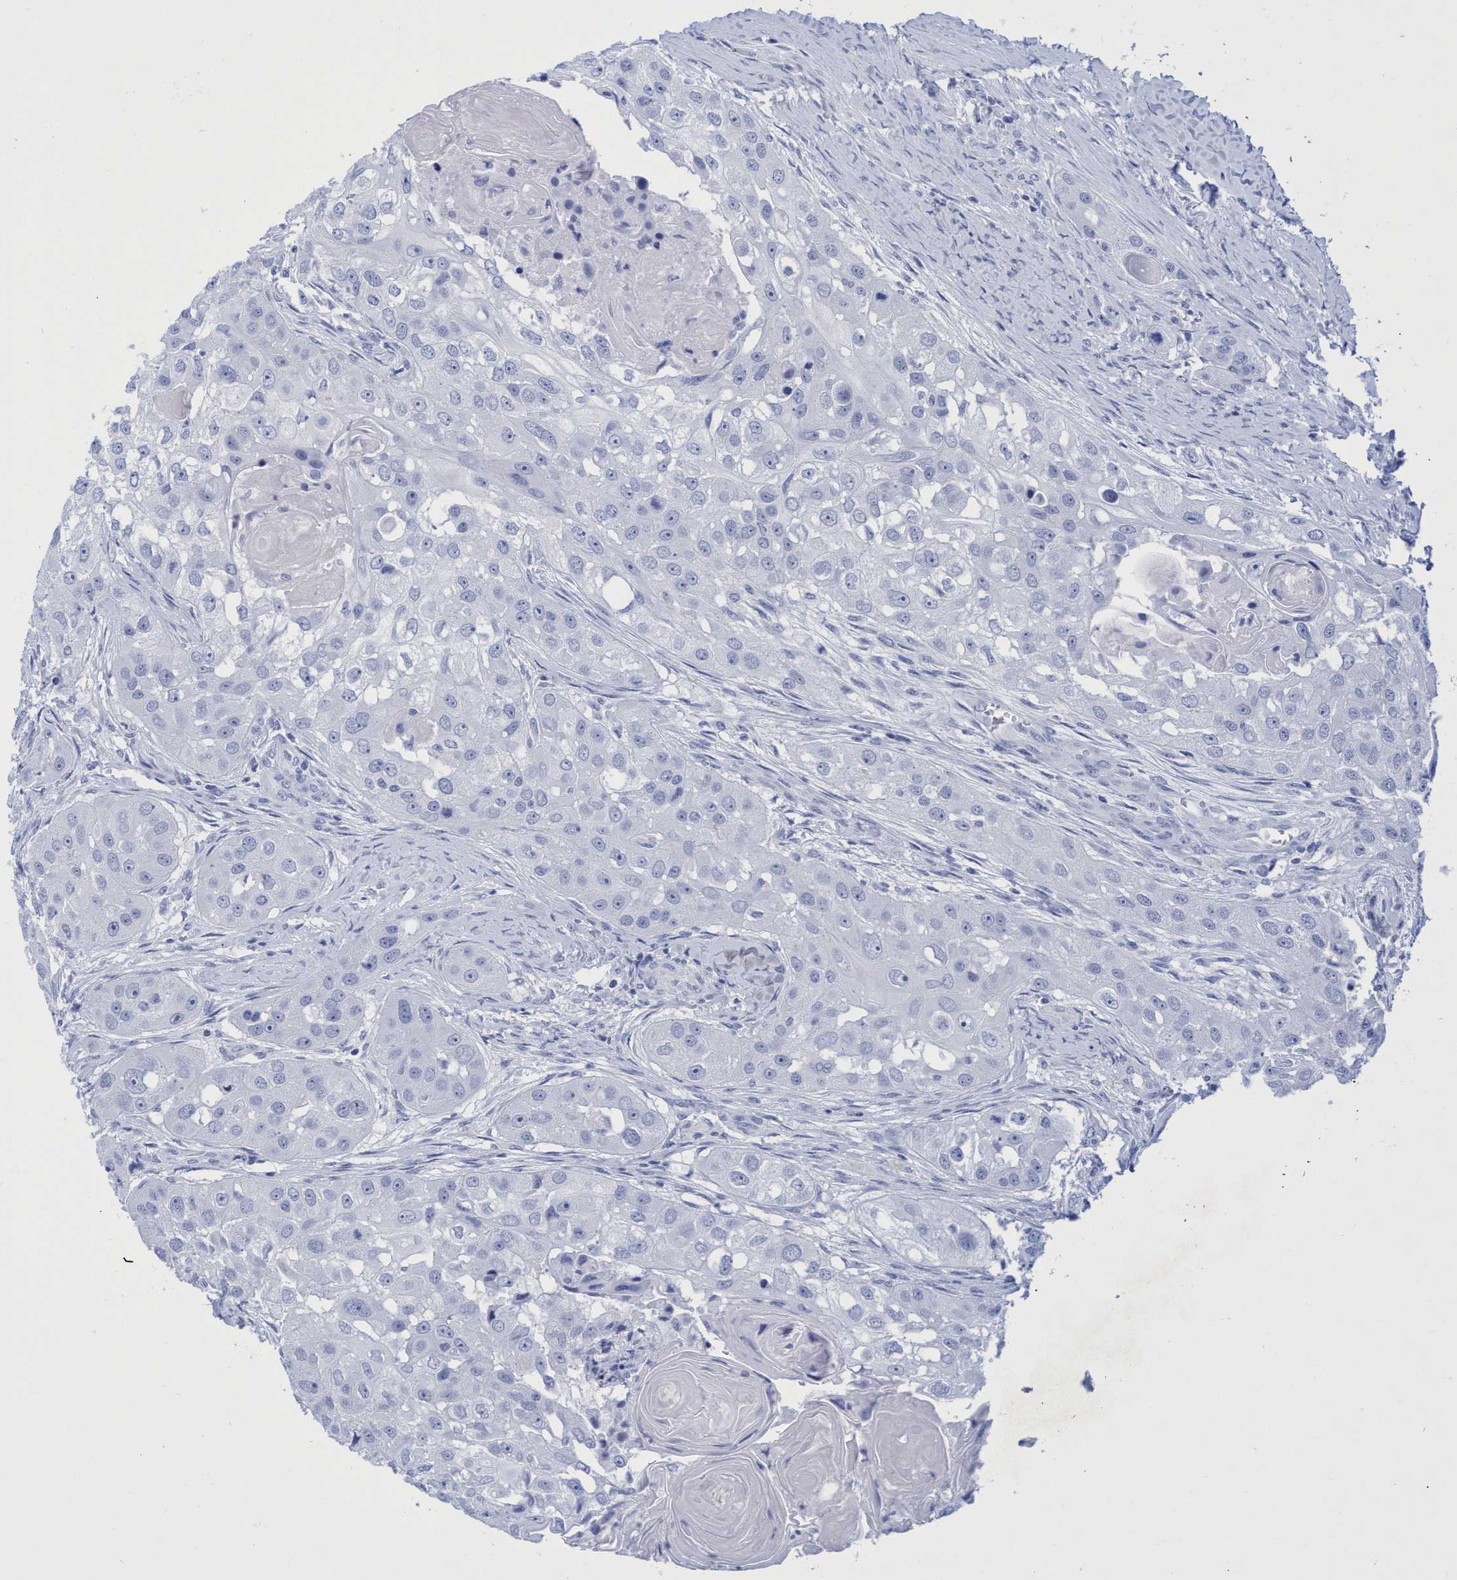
{"staining": {"intensity": "negative", "quantity": "none", "location": "none"}, "tissue": "head and neck cancer", "cell_type": "Tumor cells", "image_type": "cancer", "snomed": [{"axis": "morphology", "description": "Normal tissue, NOS"}, {"axis": "morphology", "description": "Squamous cell carcinoma, NOS"}, {"axis": "topography", "description": "Skeletal muscle"}, {"axis": "topography", "description": "Head-Neck"}], "caption": "The immunohistochemistry (IHC) photomicrograph has no significant positivity in tumor cells of head and neck squamous cell carcinoma tissue.", "gene": "INSL6", "patient": {"sex": "male", "age": 51}}